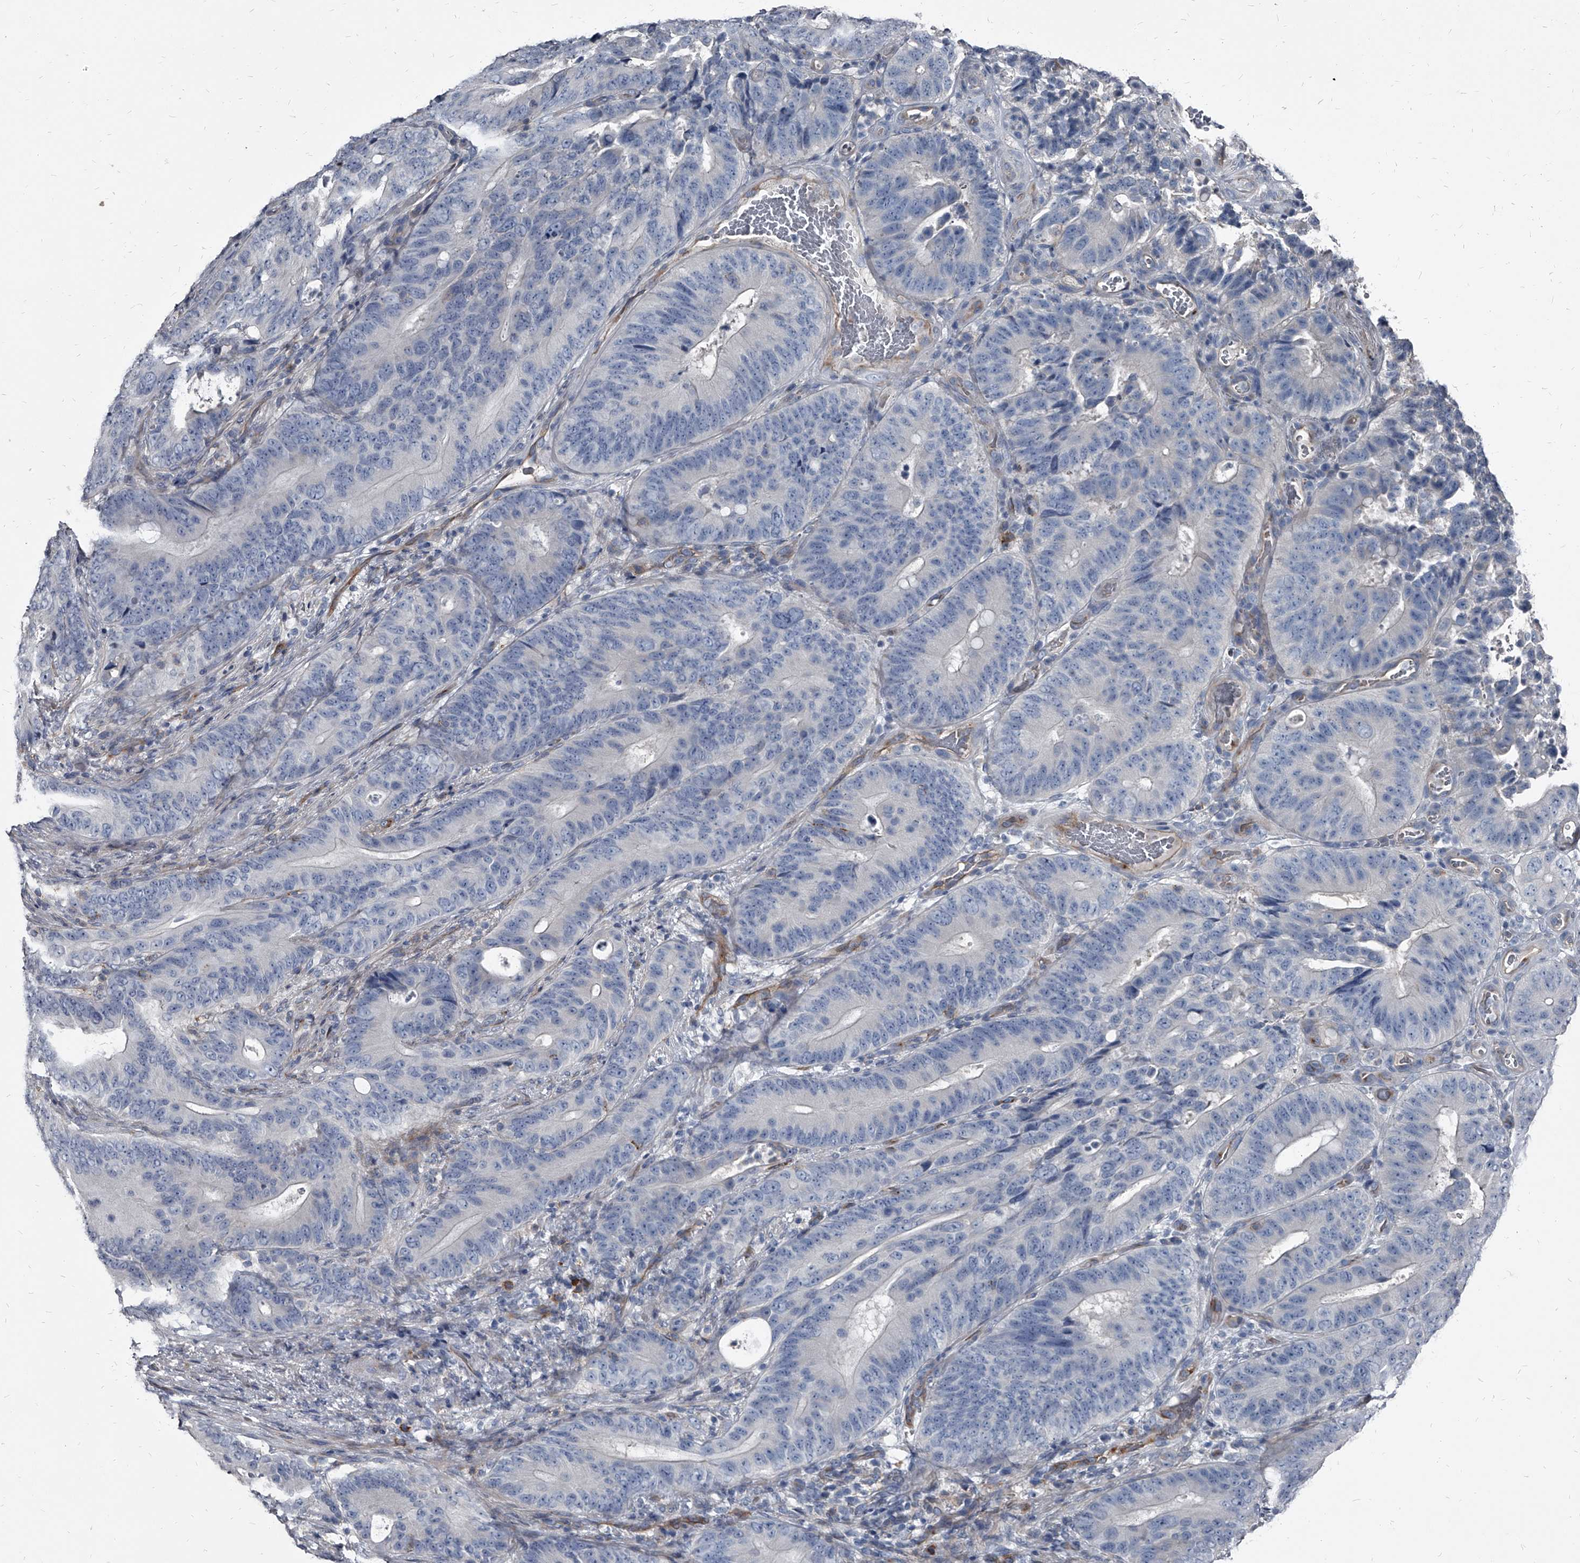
{"staining": {"intensity": "negative", "quantity": "none", "location": "none"}, "tissue": "colorectal cancer", "cell_type": "Tumor cells", "image_type": "cancer", "snomed": [{"axis": "morphology", "description": "Adenocarcinoma, NOS"}, {"axis": "topography", "description": "Colon"}], "caption": "A micrograph of human colorectal adenocarcinoma is negative for staining in tumor cells.", "gene": "PGLYRP3", "patient": {"sex": "male", "age": 83}}